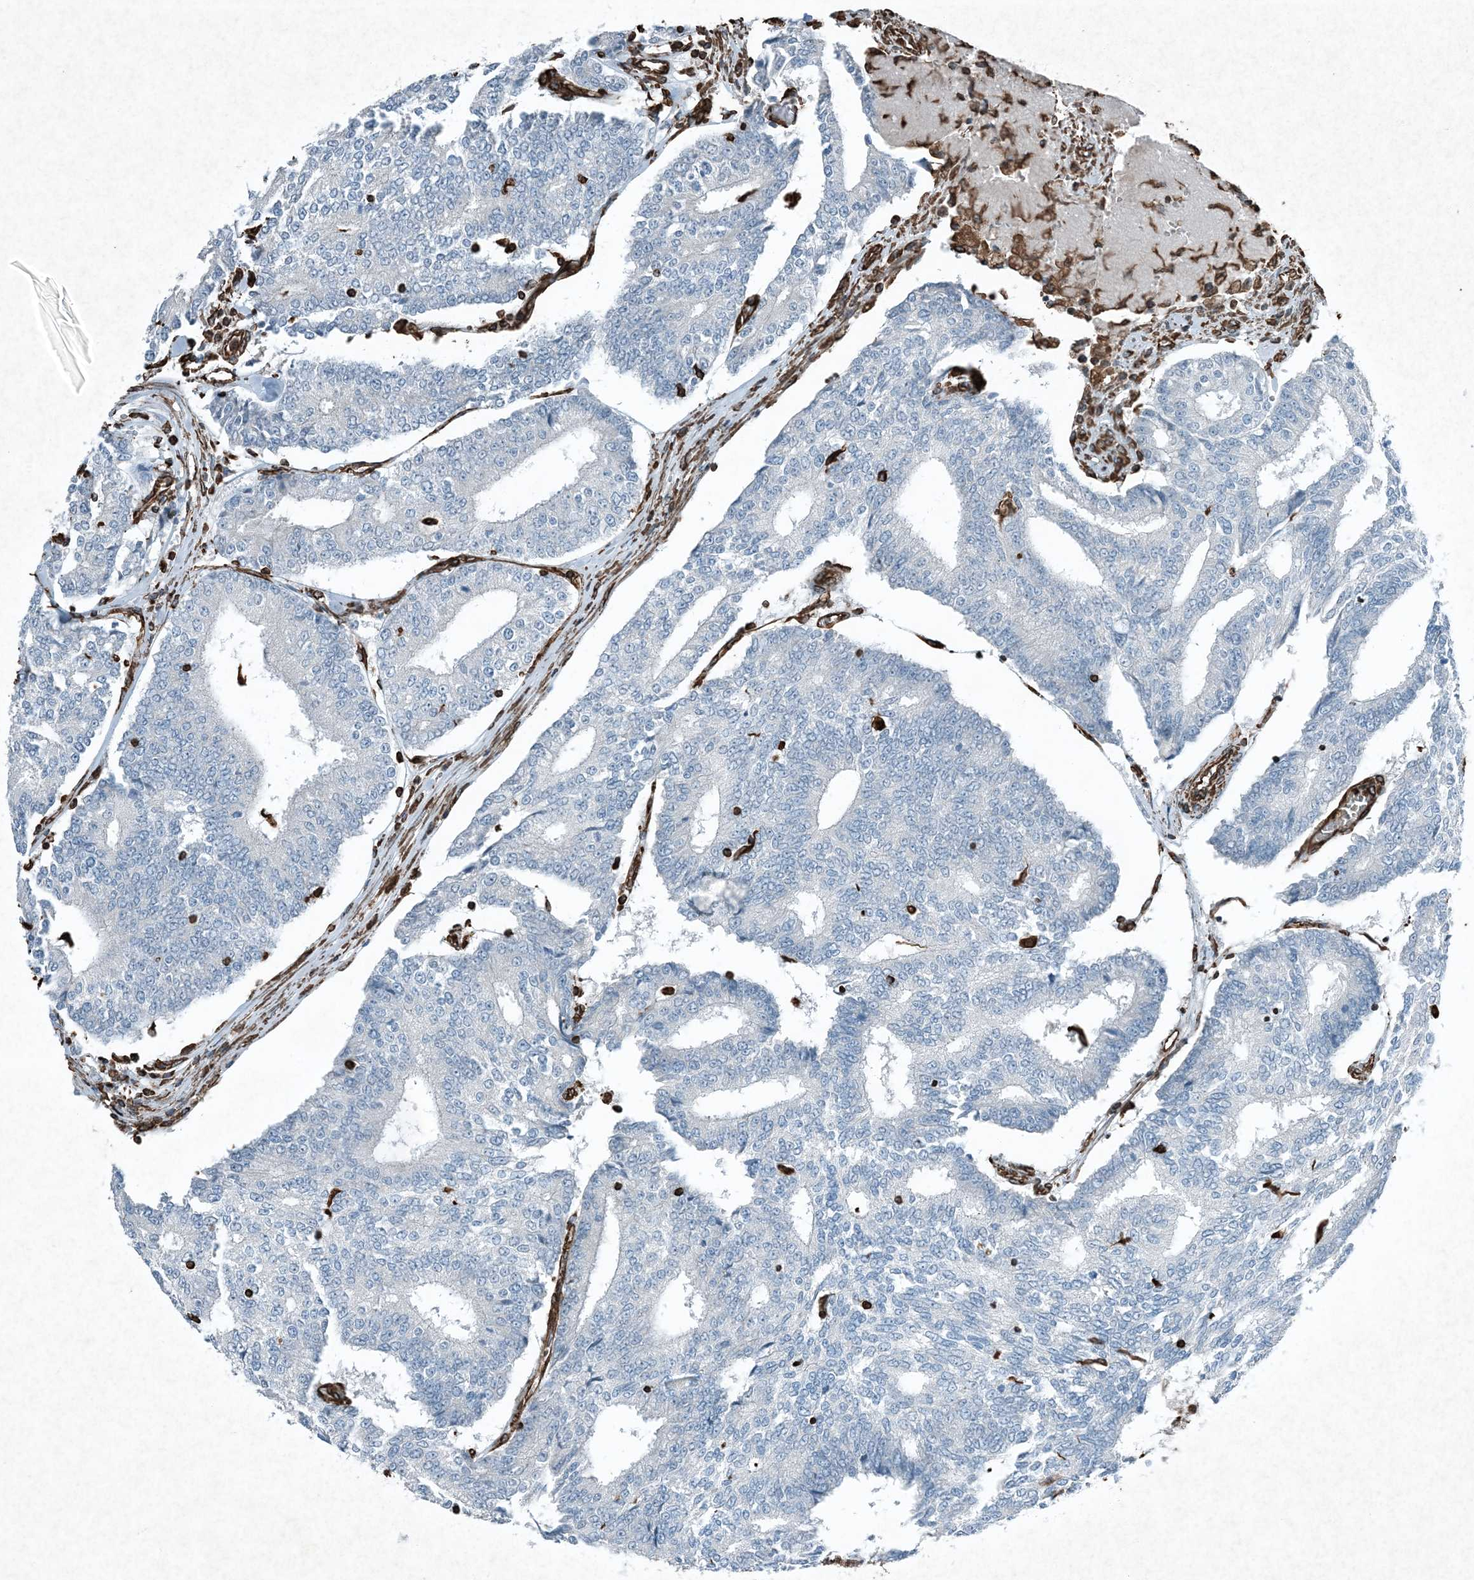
{"staining": {"intensity": "negative", "quantity": "none", "location": "none"}, "tissue": "prostate cancer", "cell_type": "Tumor cells", "image_type": "cancer", "snomed": [{"axis": "morphology", "description": "Normal tissue, NOS"}, {"axis": "morphology", "description": "Adenocarcinoma, High grade"}, {"axis": "topography", "description": "Prostate"}, {"axis": "topography", "description": "Seminal veicle"}], "caption": "Protein analysis of prostate cancer displays no significant staining in tumor cells.", "gene": "RYK", "patient": {"sex": "male", "age": 55}}